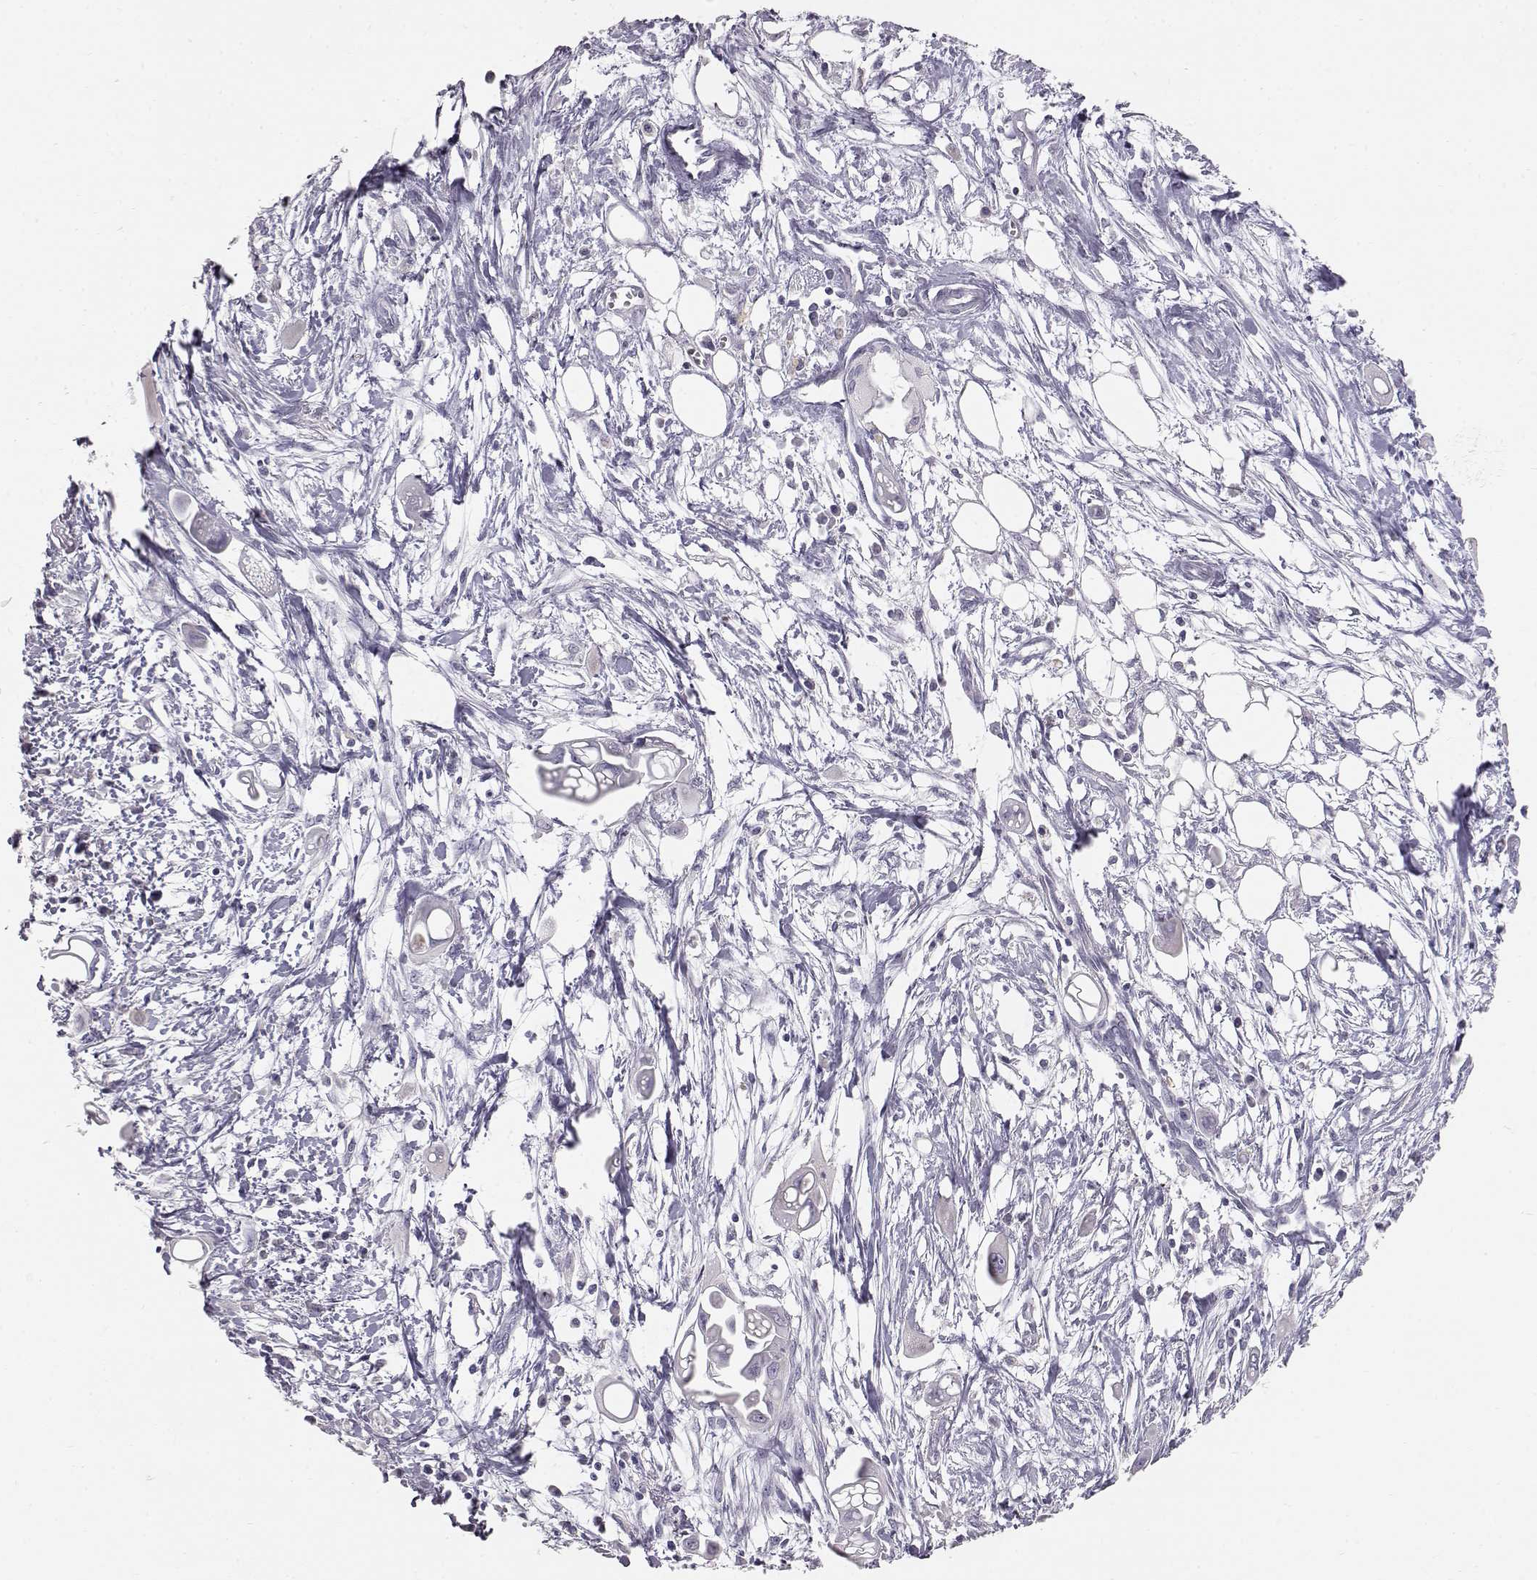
{"staining": {"intensity": "negative", "quantity": "none", "location": "none"}, "tissue": "pancreatic cancer", "cell_type": "Tumor cells", "image_type": "cancer", "snomed": [{"axis": "morphology", "description": "Adenocarcinoma, NOS"}, {"axis": "topography", "description": "Pancreas"}], "caption": "Immunohistochemistry (IHC) of human pancreatic adenocarcinoma demonstrates no positivity in tumor cells.", "gene": "KRT33A", "patient": {"sex": "male", "age": 50}}